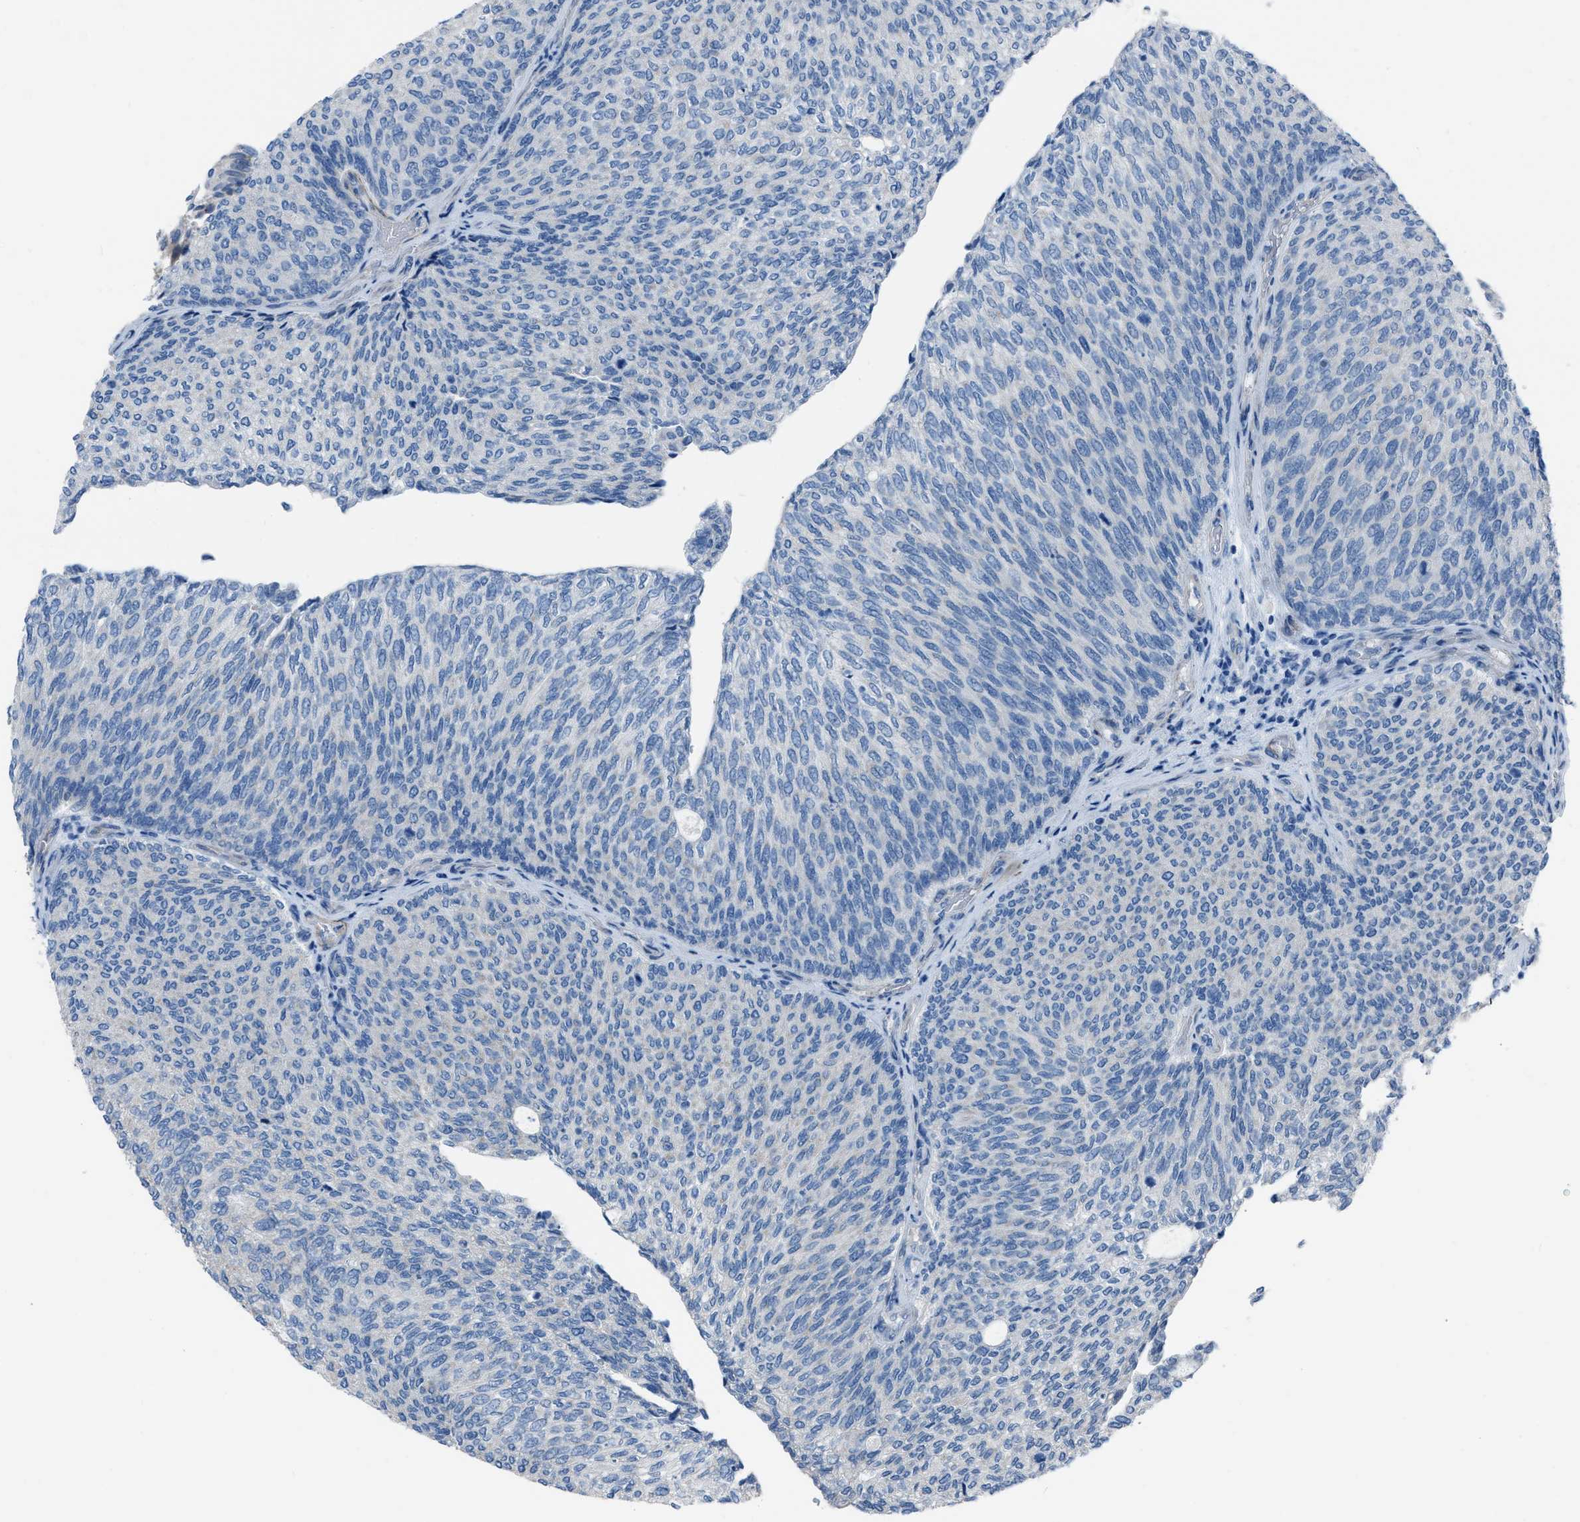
{"staining": {"intensity": "negative", "quantity": "none", "location": "none"}, "tissue": "urothelial cancer", "cell_type": "Tumor cells", "image_type": "cancer", "snomed": [{"axis": "morphology", "description": "Urothelial carcinoma, Low grade"}, {"axis": "topography", "description": "Urinary bladder"}], "caption": "Immunohistochemical staining of human urothelial carcinoma (low-grade) reveals no significant expression in tumor cells.", "gene": "SPATC1L", "patient": {"sex": "female", "age": 79}}